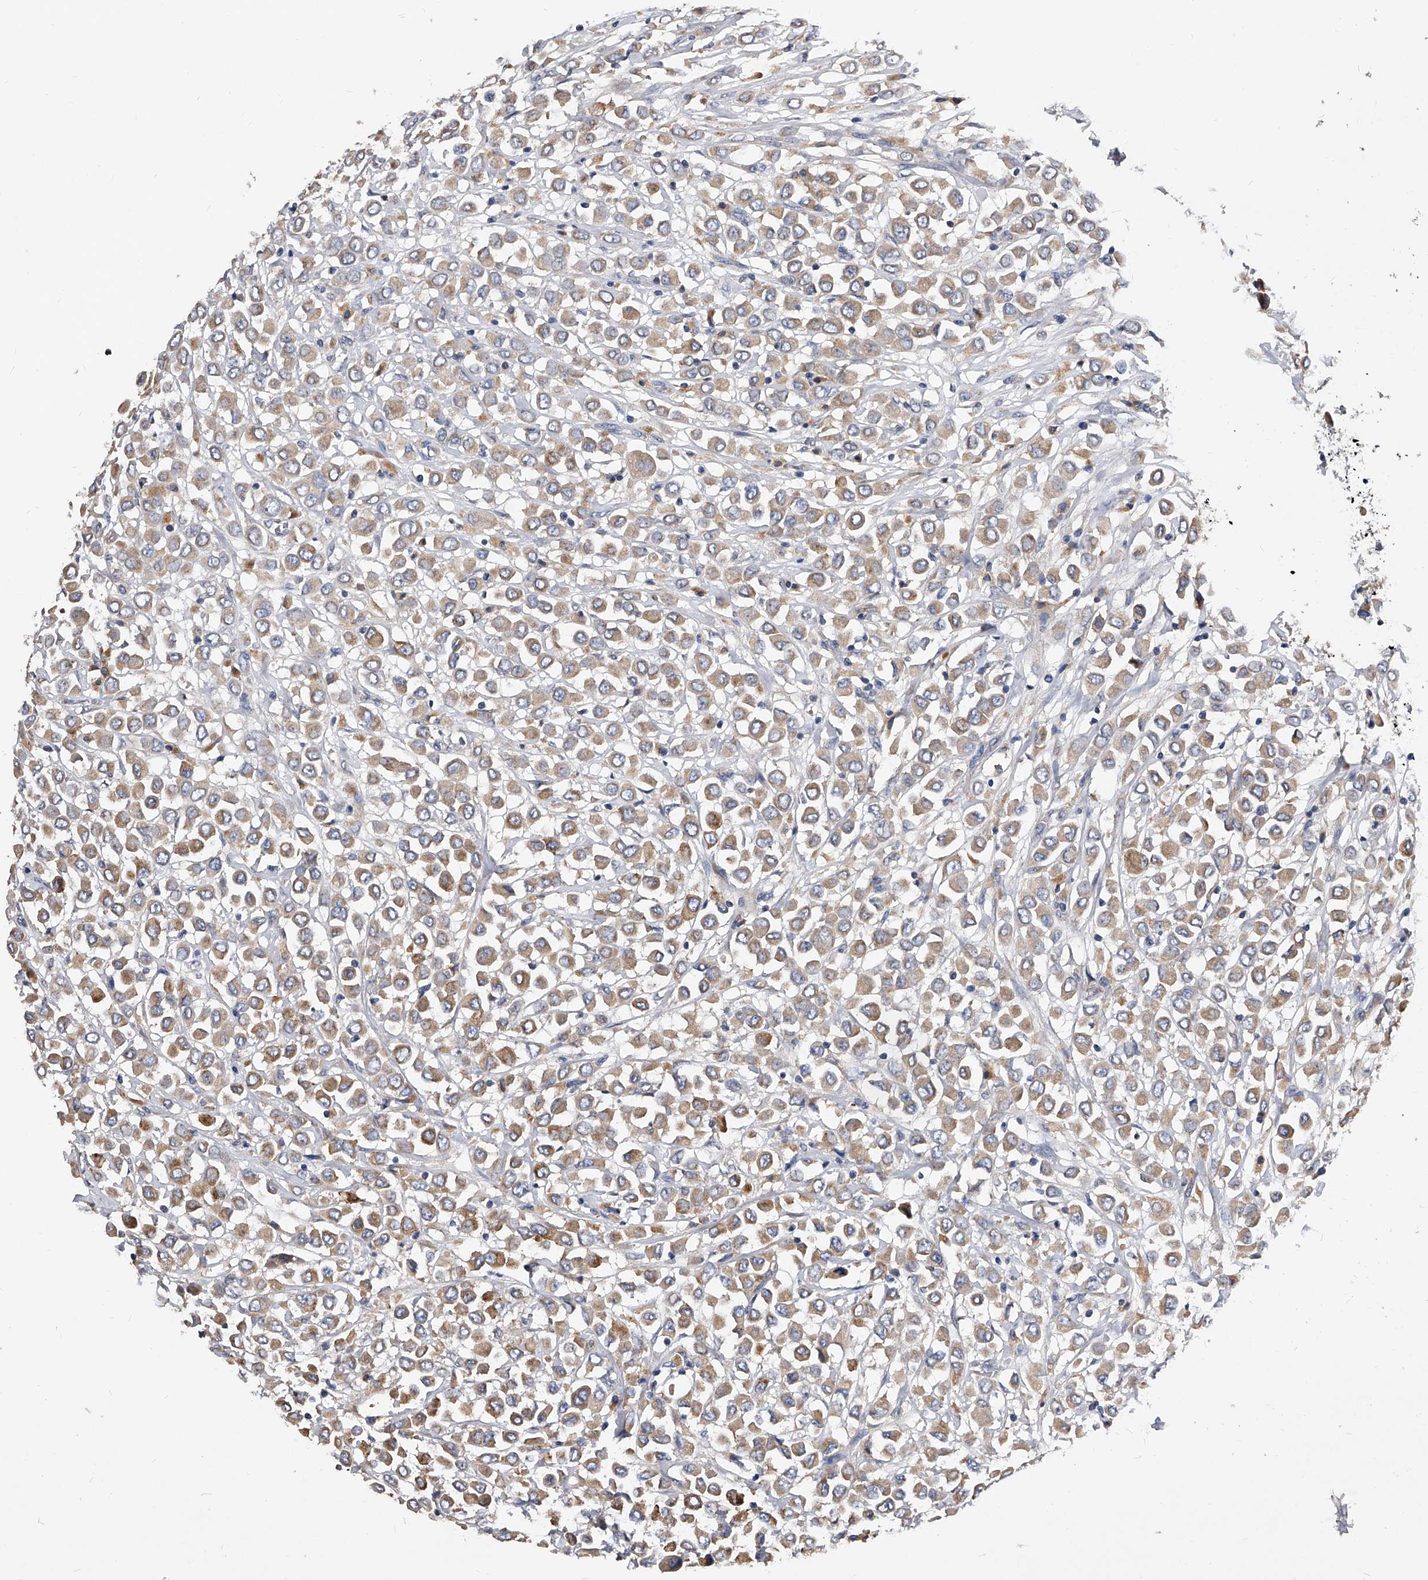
{"staining": {"intensity": "moderate", "quantity": ">75%", "location": "cytoplasmic/membranous"}, "tissue": "breast cancer", "cell_type": "Tumor cells", "image_type": "cancer", "snomed": [{"axis": "morphology", "description": "Duct carcinoma"}, {"axis": "topography", "description": "Breast"}], "caption": "A brown stain highlights moderate cytoplasmic/membranous staining of a protein in intraductal carcinoma (breast) tumor cells.", "gene": "ARL4C", "patient": {"sex": "female", "age": 61}}